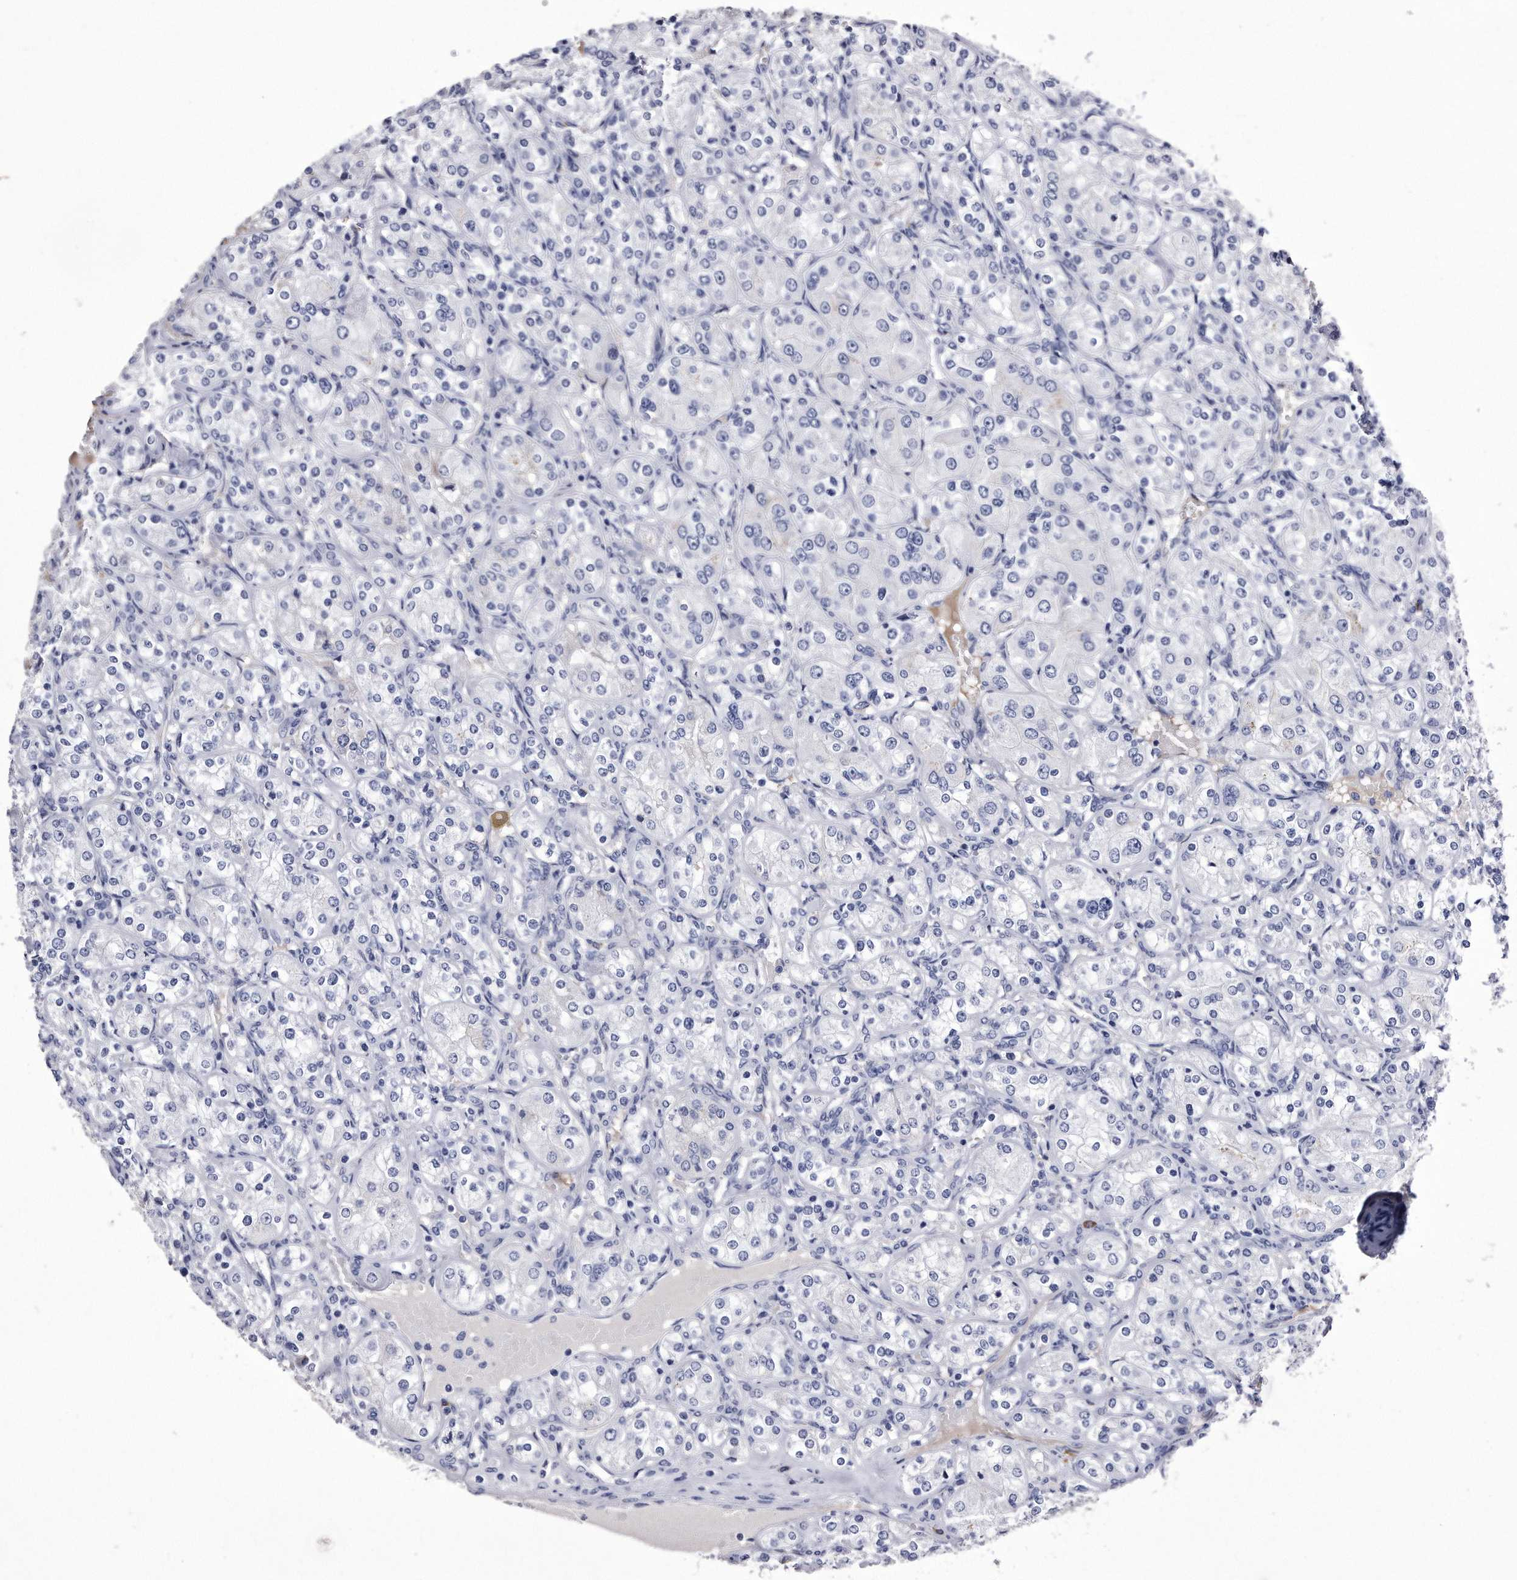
{"staining": {"intensity": "negative", "quantity": "none", "location": "none"}, "tissue": "renal cancer", "cell_type": "Tumor cells", "image_type": "cancer", "snomed": [{"axis": "morphology", "description": "Adenocarcinoma, NOS"}, {"axis": "topography", "description": "Kidney"}], "caption": "Immunohistochemistry (IHC) of human renal cancer (adenocarcinoma) displays no expression in tumor cells. (DAB (3,3'-diaminobenzidine) immunohistochemistry with hematoxylin counter stain).", "gene": "KCTD8", "patient": {"sex": "male", "age": 77}}